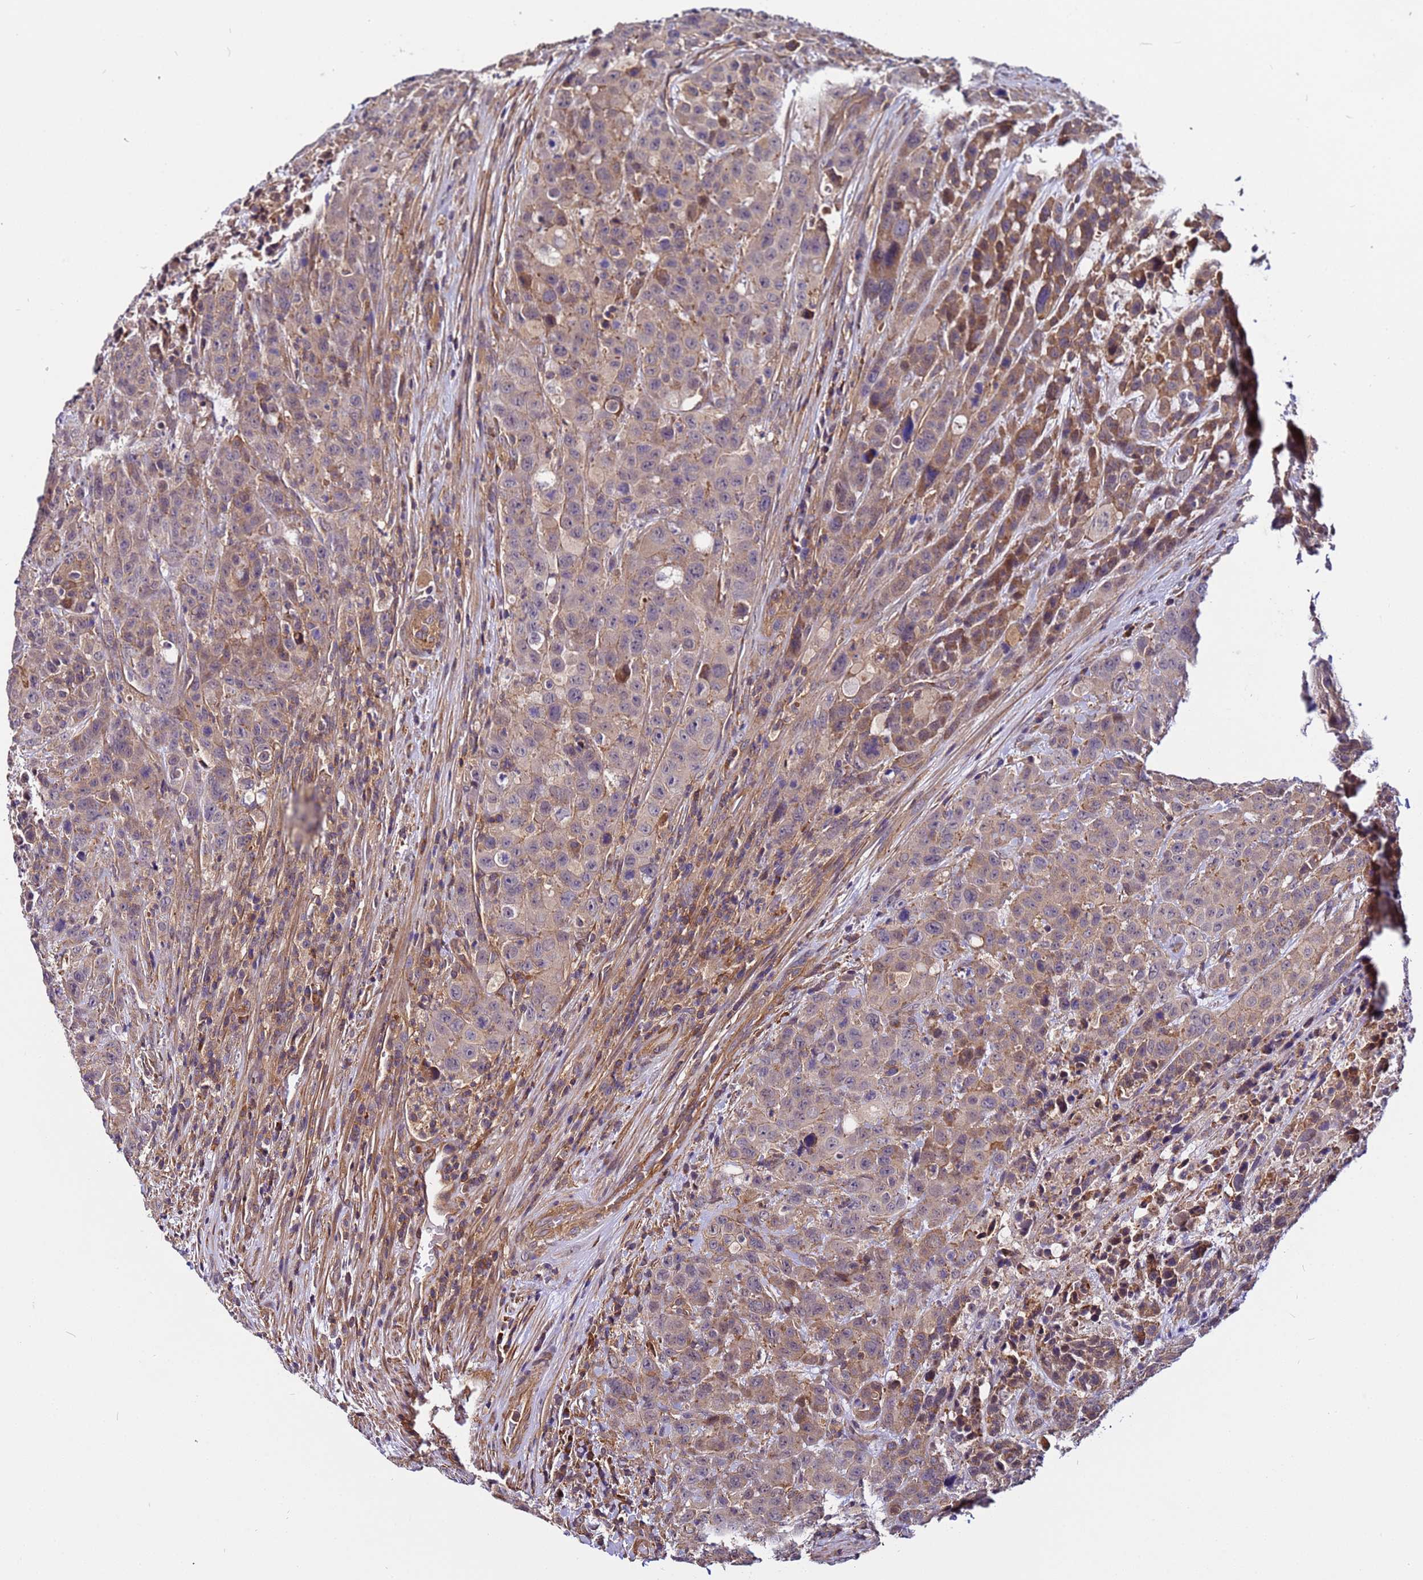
{"staining": {"intensity": "moderate", "quantity": "25%-75%", "location": "cytoplasmic/membranous"}, "tissue": "colorectal cancer", "cell_type": "Tumor cells", "image_type": "cancer", "snomed": [{"axis": "morphology", "description": "Adenocarcinoma, NOS"}, {"axis": "topography", "description": "Colon"}], "caption": "A high-resolution micrograph shows immunohistochemistry (IHC) staining of colorectal cancer, which shows moderate cytoplasmic/membranous positivity in approximately 25%-75% of tumor cells. Using DAB (3,3'-diaminobenzidine) (brown) and hematoxylin (blue) stains, captured at high magnification using brightfield microscopy.", "gene": "STK38", "patient": {"sex": "male", "age": 62}}